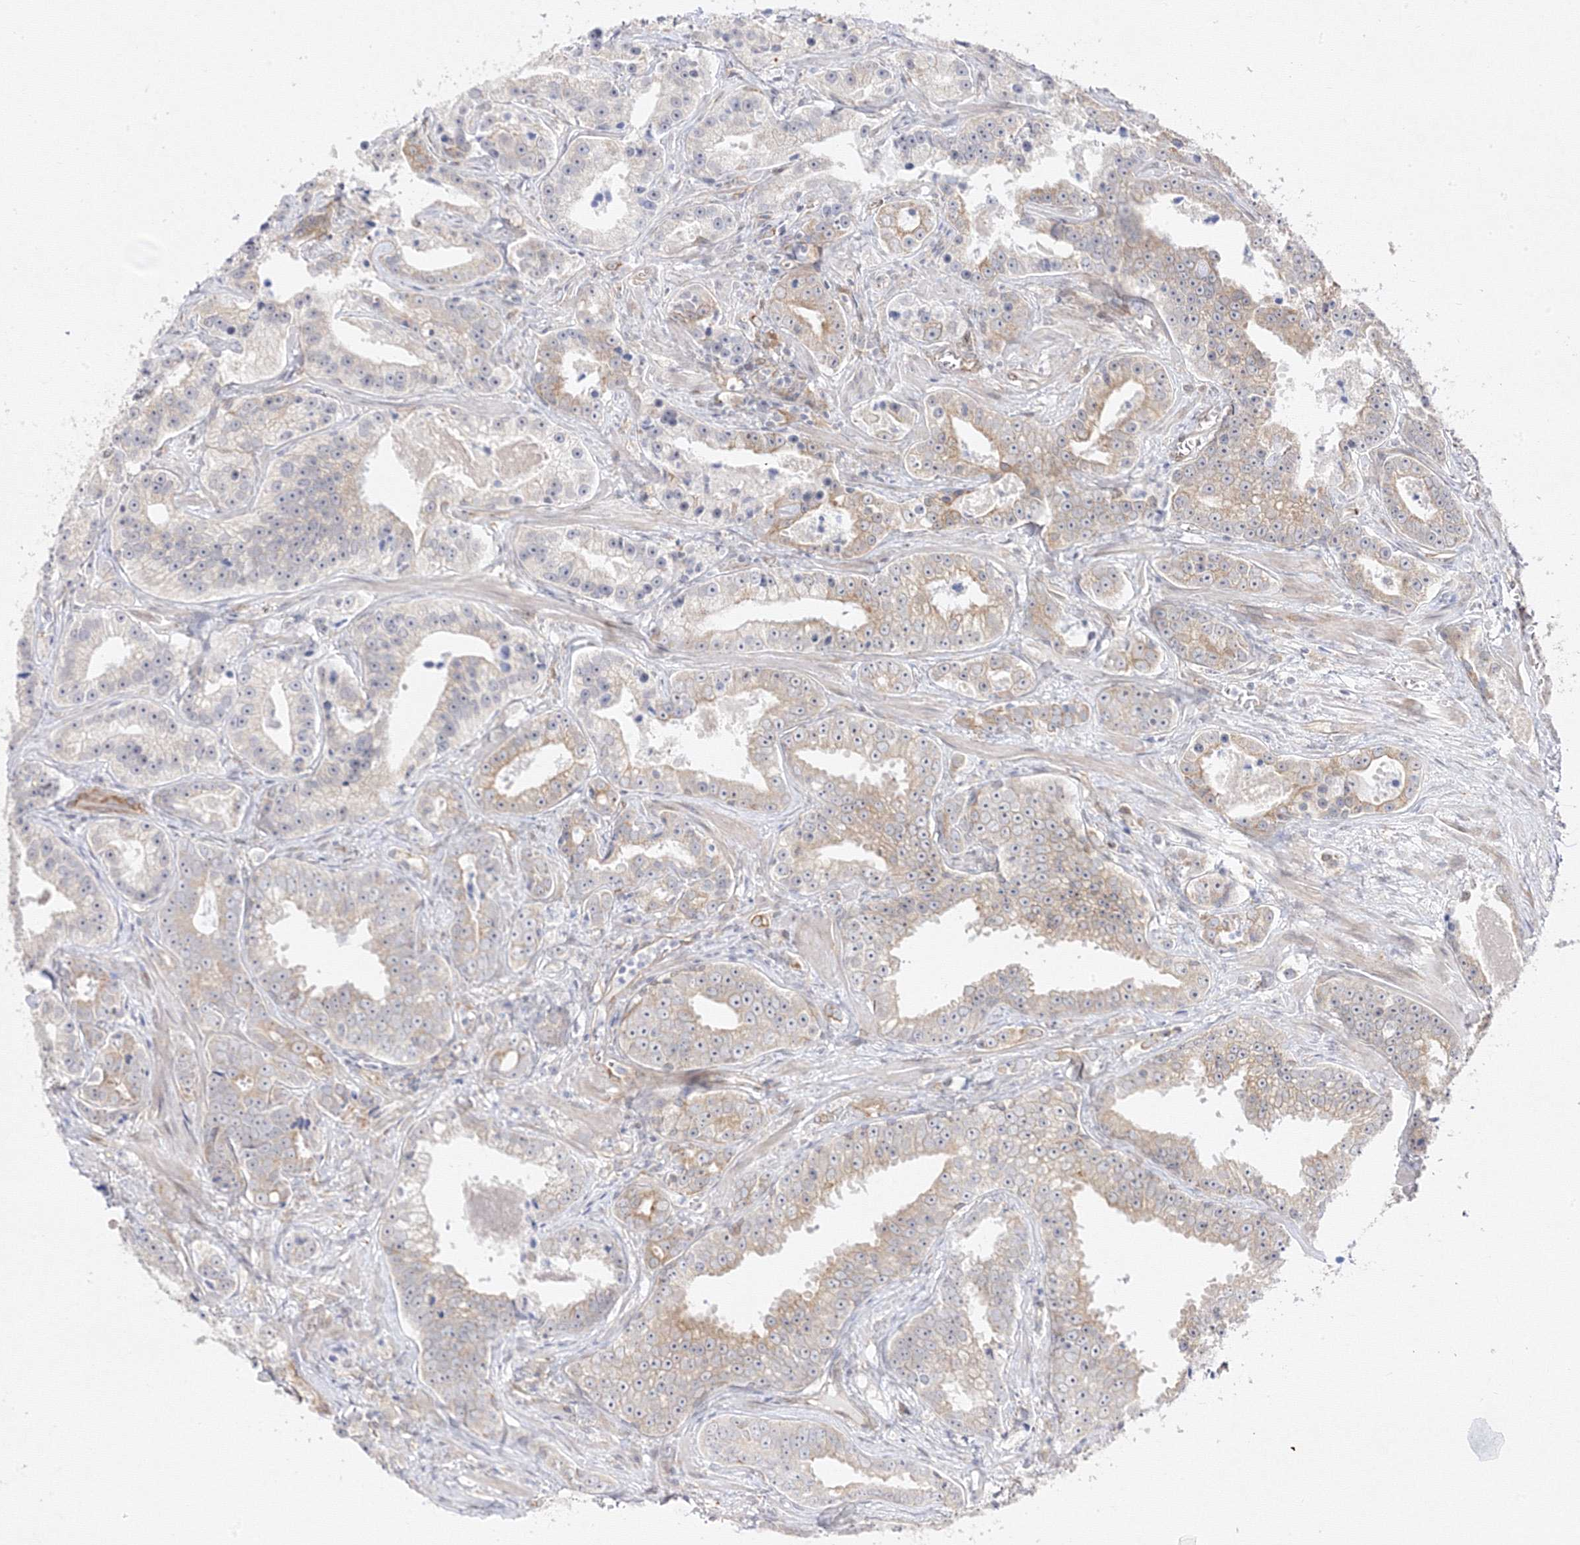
{"staining": {"intensity": "weak", "quantity": "25%-75%", "location": "cytoplasmic/membranous"}, "tissue": "prostate cancer", "cell_type": "Tumor cells", "image_type": "cancer", "snomed": [{"axis": "morphology", "description": "Adenocarcinoma, High grade"}, {"axis": "topography", "description": "Prostate"}], "caption": "Brown immunohistochemical staining in human prostate adenocarcinoma (high-grade) demonstrates weak cytoplasmic/membranous positivity in approximately 25%-75% of tumor cells. The protein of interest is shown in brown color, while the nuclei are stained blue.", "gene": "C2CD2", "patient": {"sex": "male", "age": 62}}